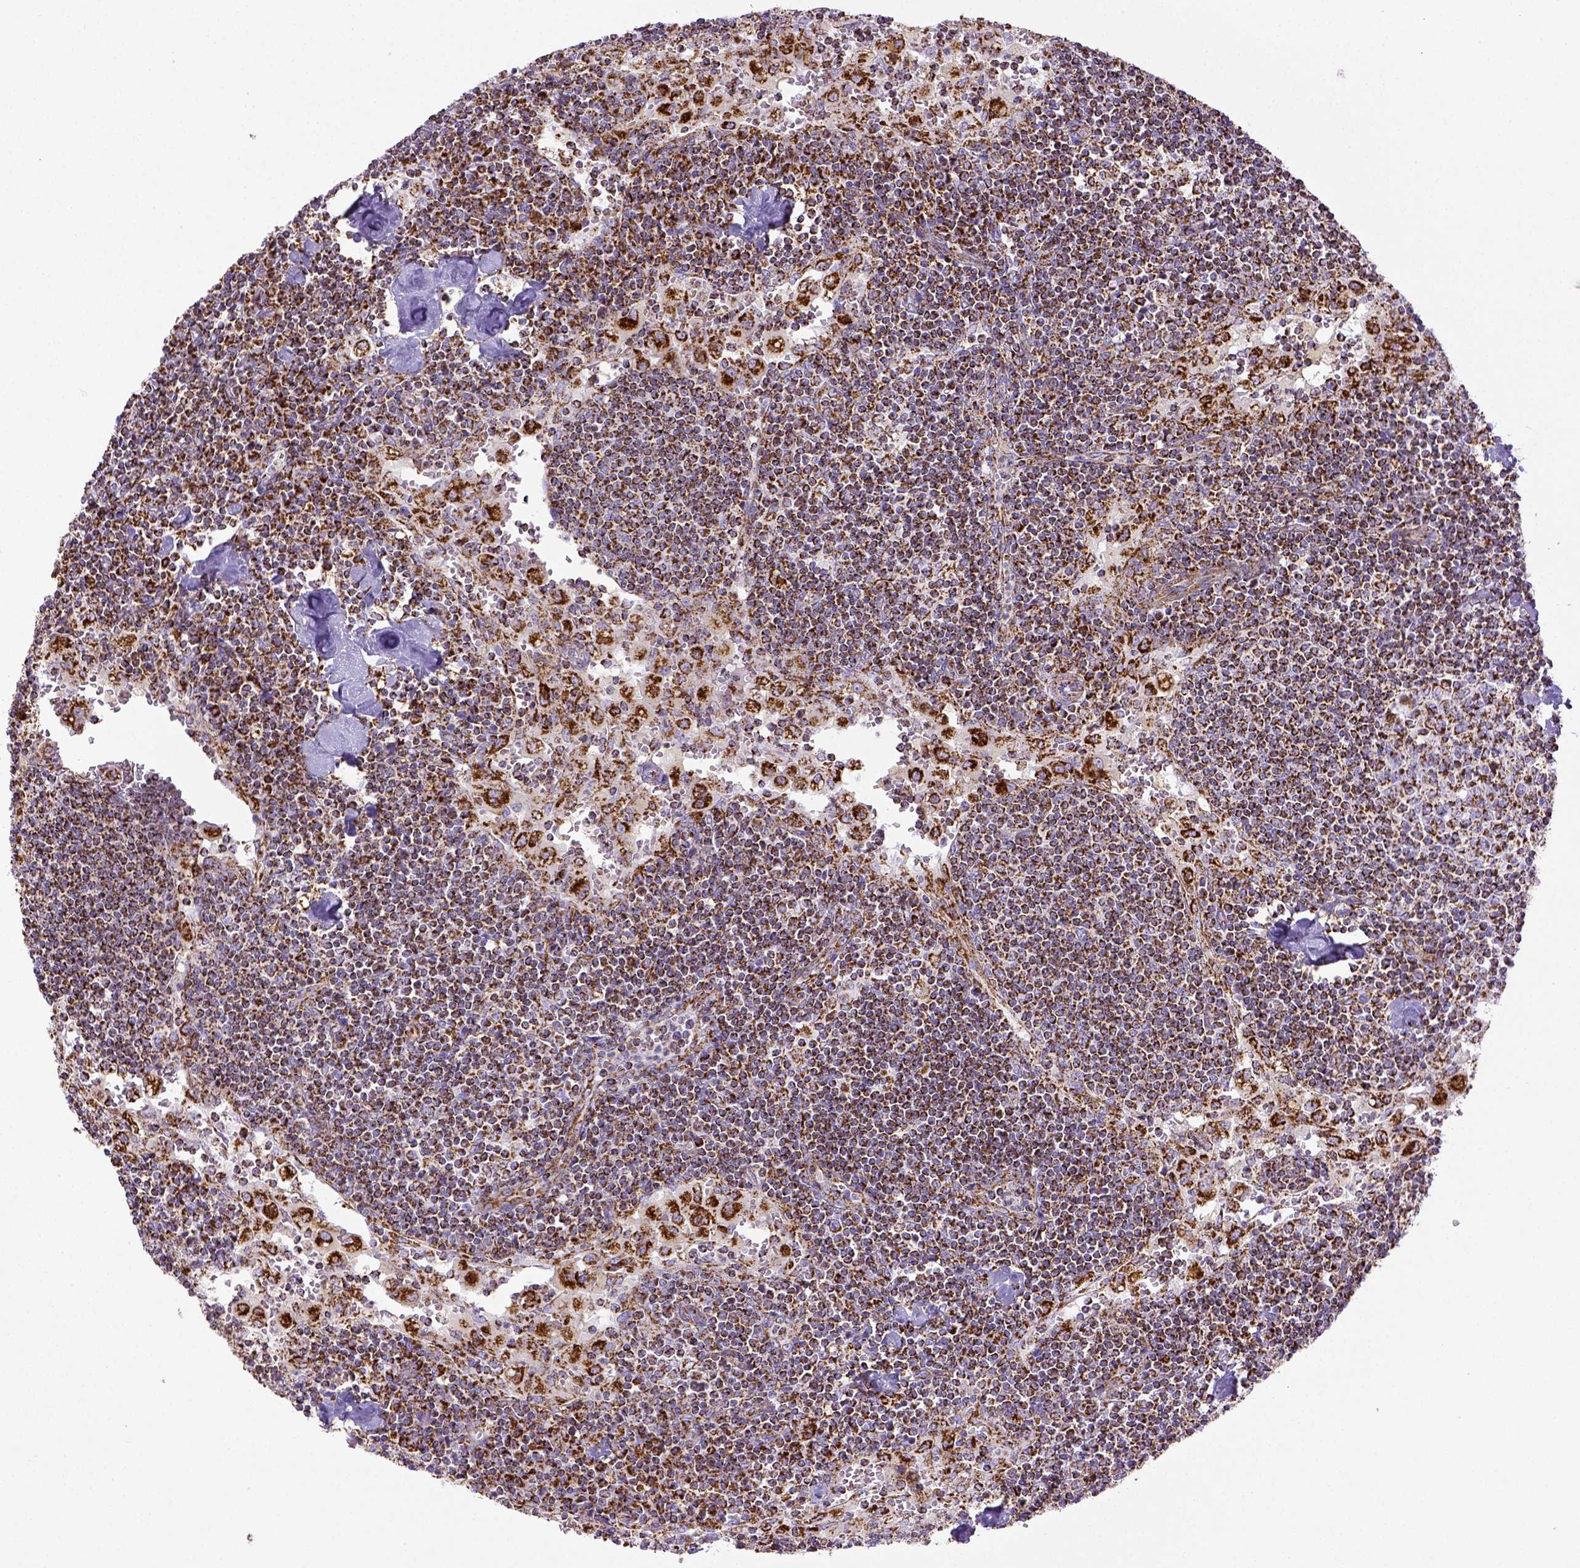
{"staining": {"intensity": "strong", "quantity": ">75%", "location": "cytoplasmic/membranous"}, "tissue": "lymph node", "cell_type": "Germinal center cells", "image_type": "normal", "snomed": [{"axis": "morphology", "description": "Normal tissue, NOS"}, {"axis": "topography", "description": "Lymph node"}], "caption": "High-magnification brightfield microscopy of unremarkable lymph node stained with DAB (brown) and counterstained with hematoxylin (blue). germinal center cells exhibit strong cytoplasmic/membranous positivity is appreciated in approximately>75% of cells. The staining is performed using DAB brown chromogen to label protein expression. The nuclei are counter-stained blue using hematoxylin.", "gene": "MT", "patient": {"sex": "male", "age": 55}}